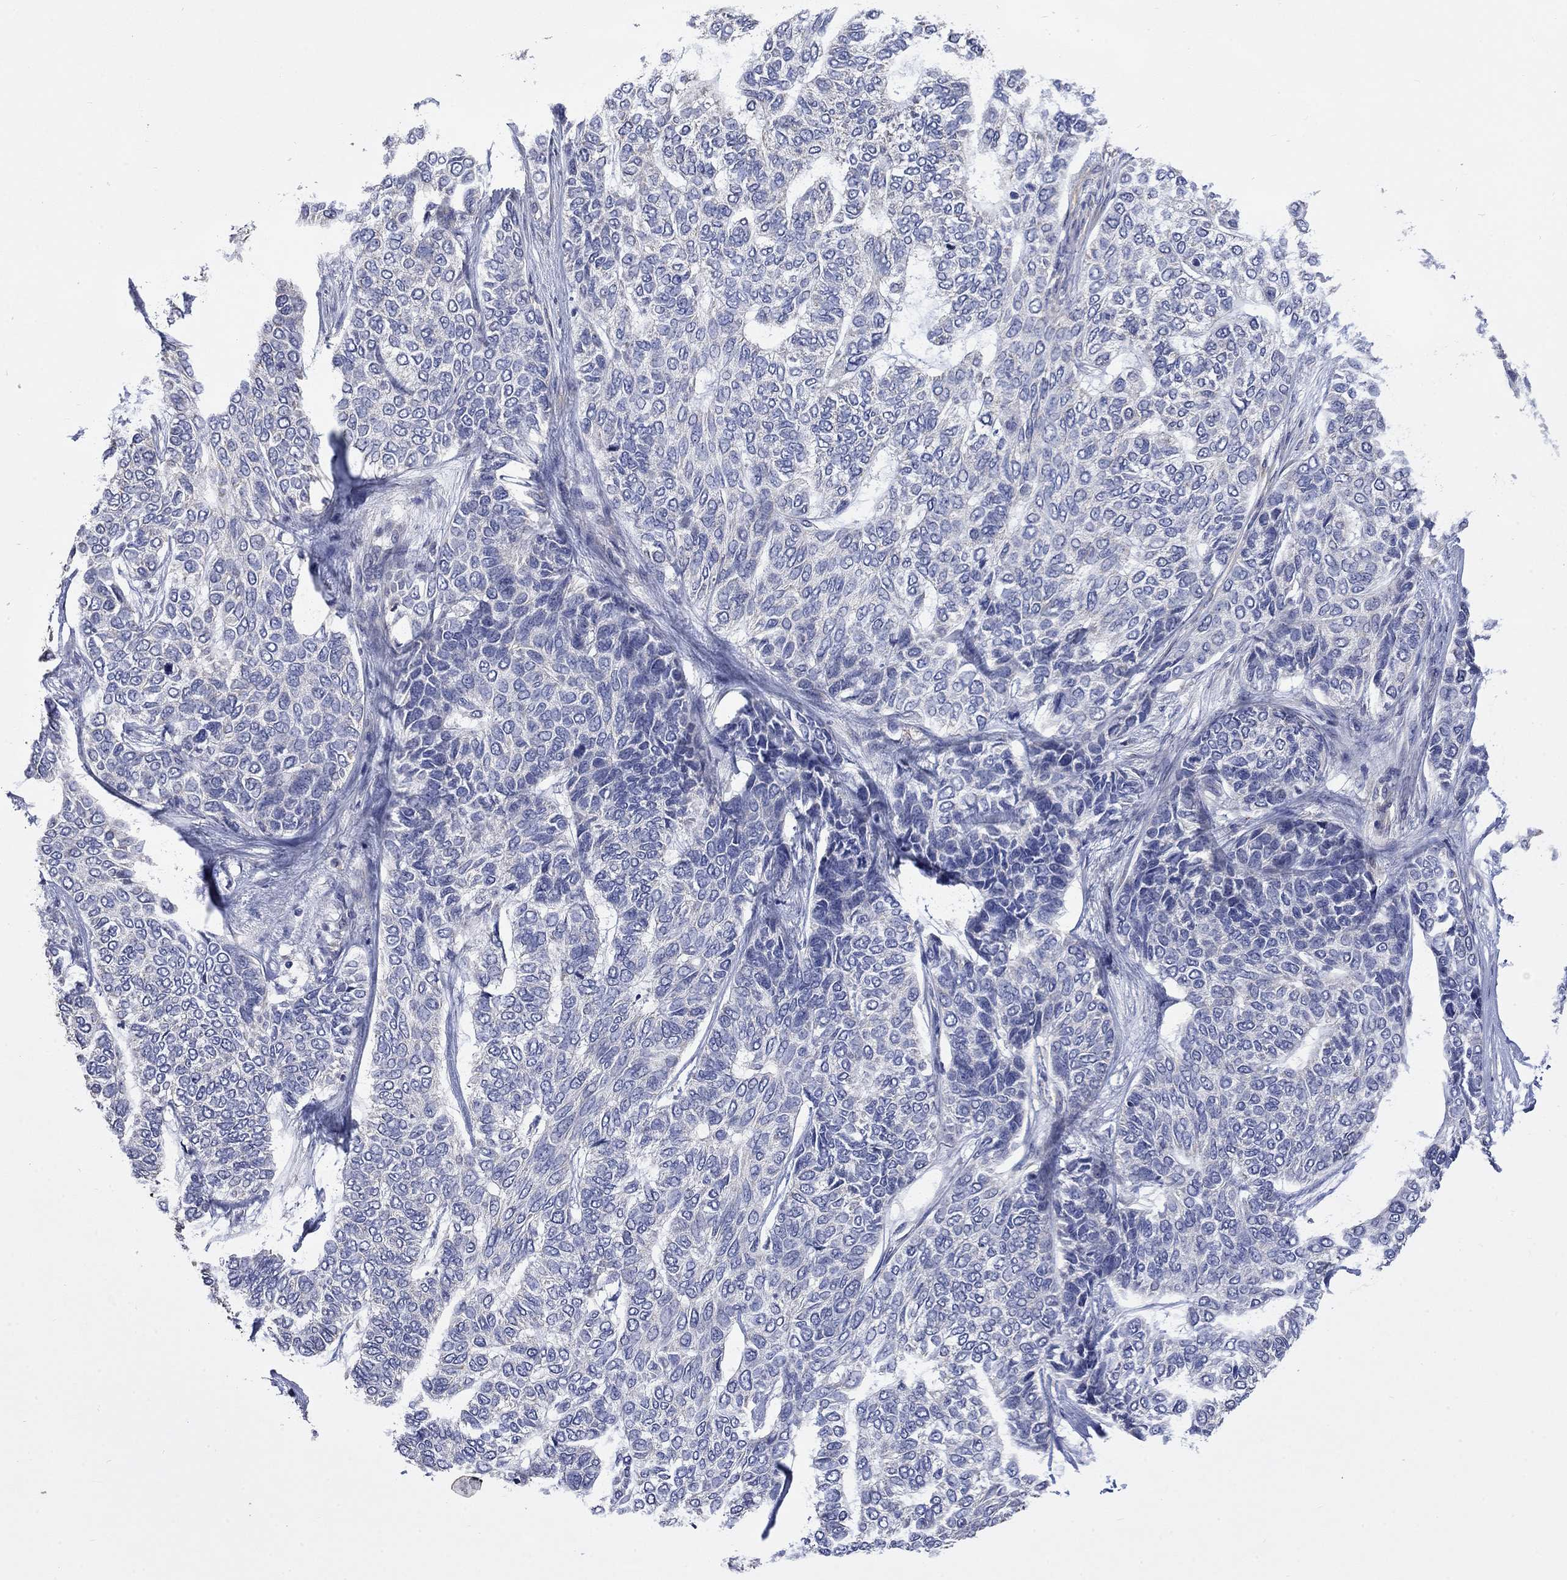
{"staining": {"intensity": "negative", "quantity": "none", "location": "none"}, "tissue": "skin cancer", "cell_type": "Tumor cells", "image_type": "cancer", "snomed": [{"axis": "morphology", "description": "Basal cell carcinoma"}, {"axis": "topography", "description": "Skin"}], "caption": "The histopathology image displays no significant expression in tumor cells of skin cancer (basal cell carcinoma).", "gene": "CAMKK2", "patient": {"sex": "female", "age": 65}}